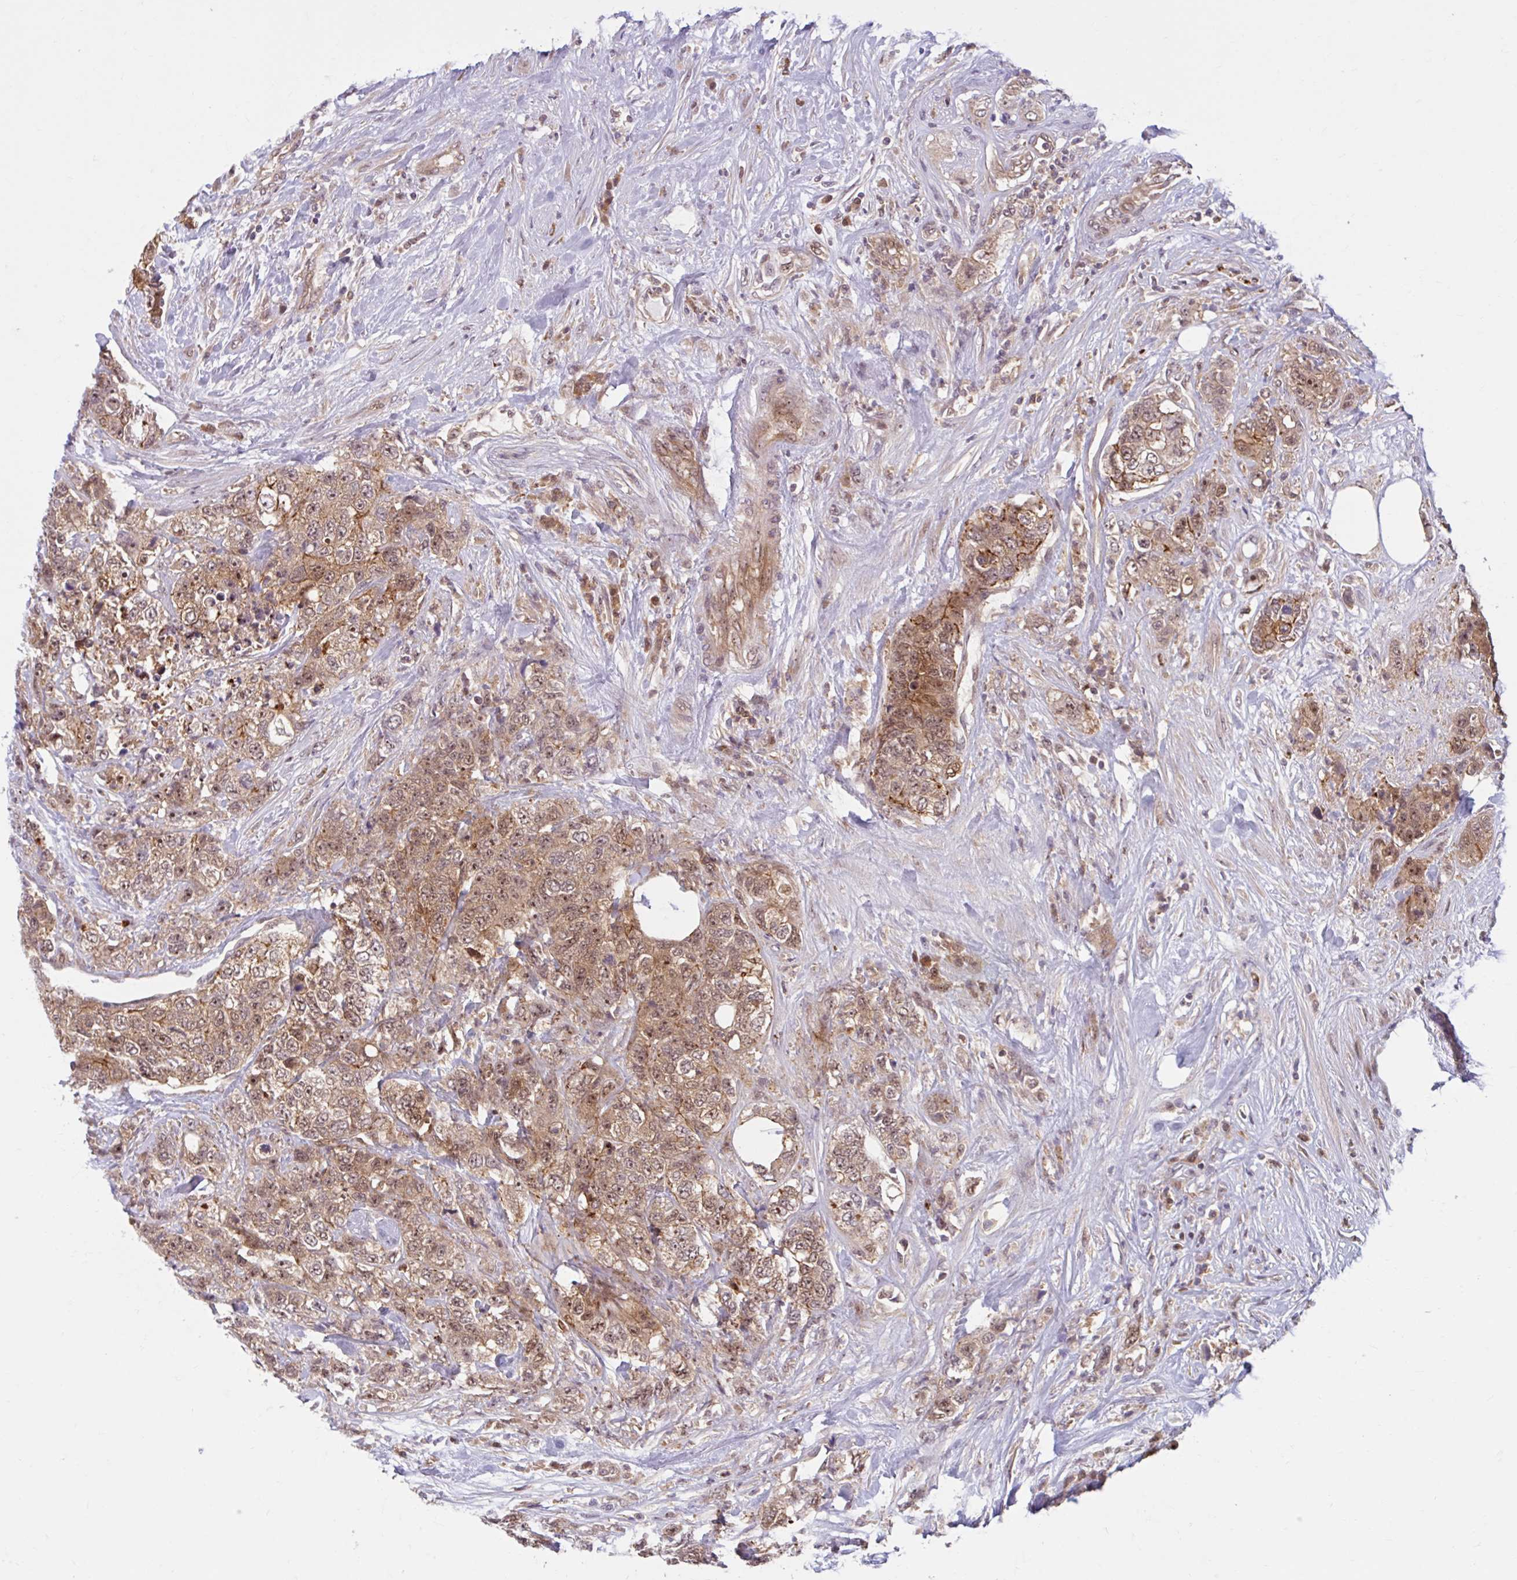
{"staining": {"intensity": "moderate", "quantity": ">75%", "location": "cytoplasmic/membranous,nuclear"}, "tissue": "urothelial cancer", "cell_type": "Tumor cells", "image_type": "cancer", "snomed": [{"axis": "morphology", "description": "Urothelial carcinoma, High grade"}, {"axis": "topography", "description": "Urinary bladder"}], "caption": "High-grade urothelial carcinoma stained with a protein marker exhibits moderate staining in tumor cells.", "gene": "HMBS", "patient": {"sex": "female", "age": 78}}